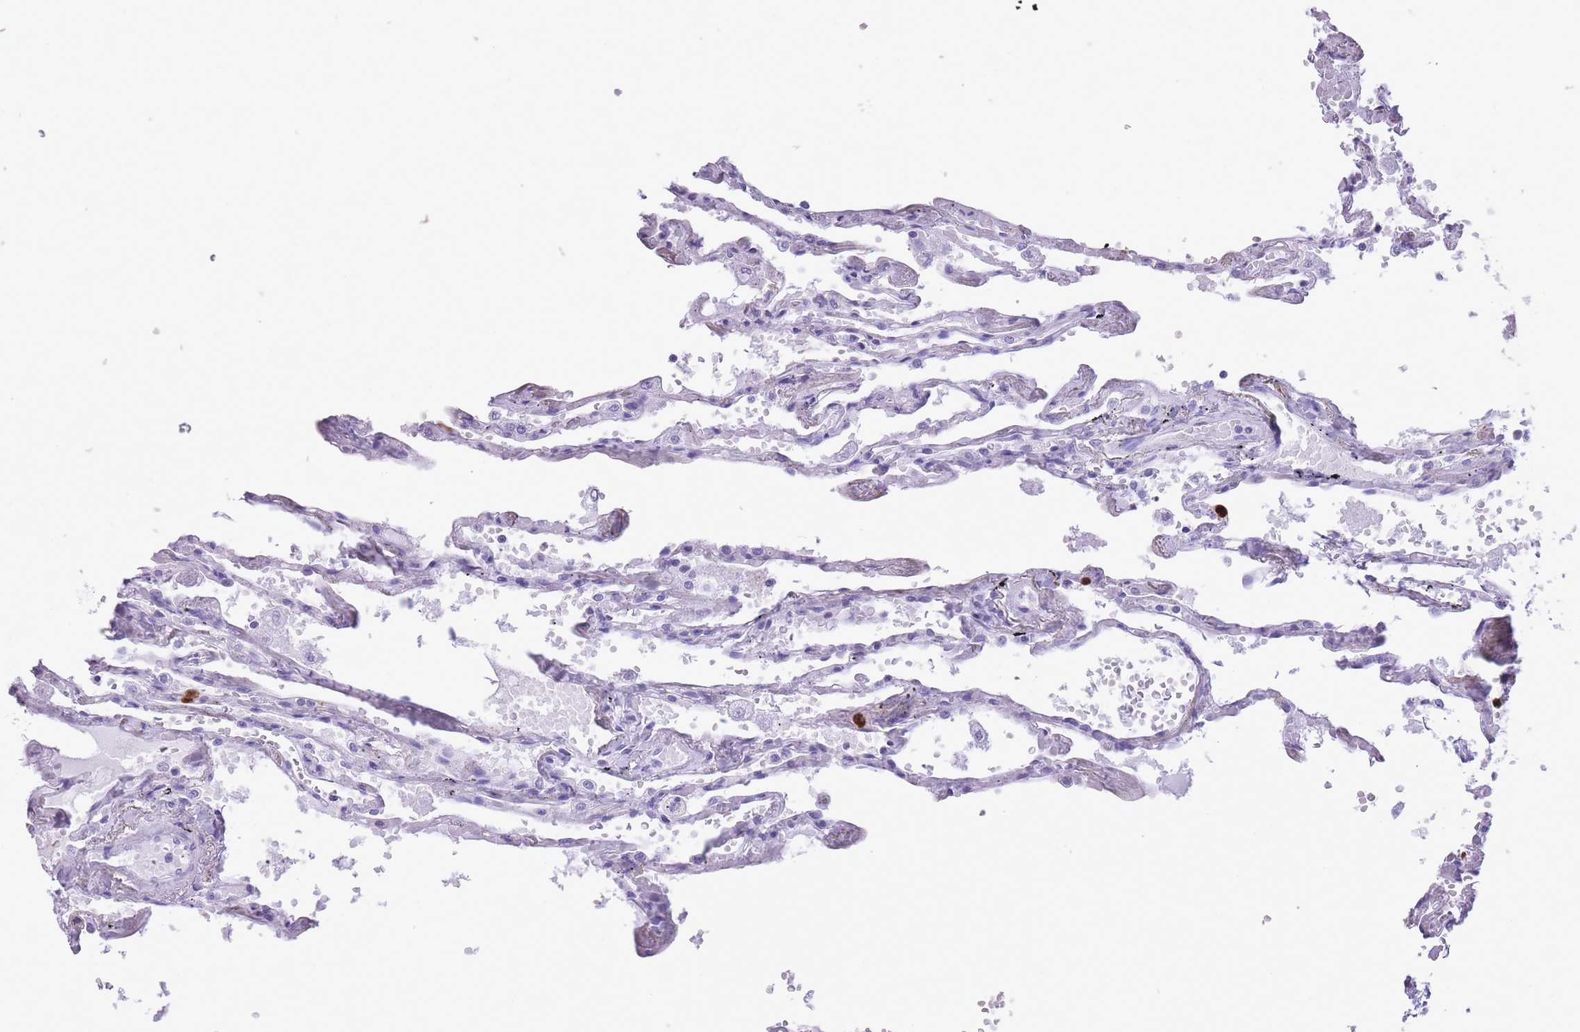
{"staining": {"intensity": "negative", "quantity": "none", "location": "none"}, "tissue": "lung", "cell_type": "Alveolar cells", "image_type": "normal", "snomed": [{"axis": "morphology", "description": "Normal tissue, NOS"}, {"axis": "topography", "description": "Lung"}], "caption": "Photomicrograph shows no significant protein positivity in alveolar cells of benign lung.", "gene": "OR4F16", "patient": {"sex": "female", "age": 67}}